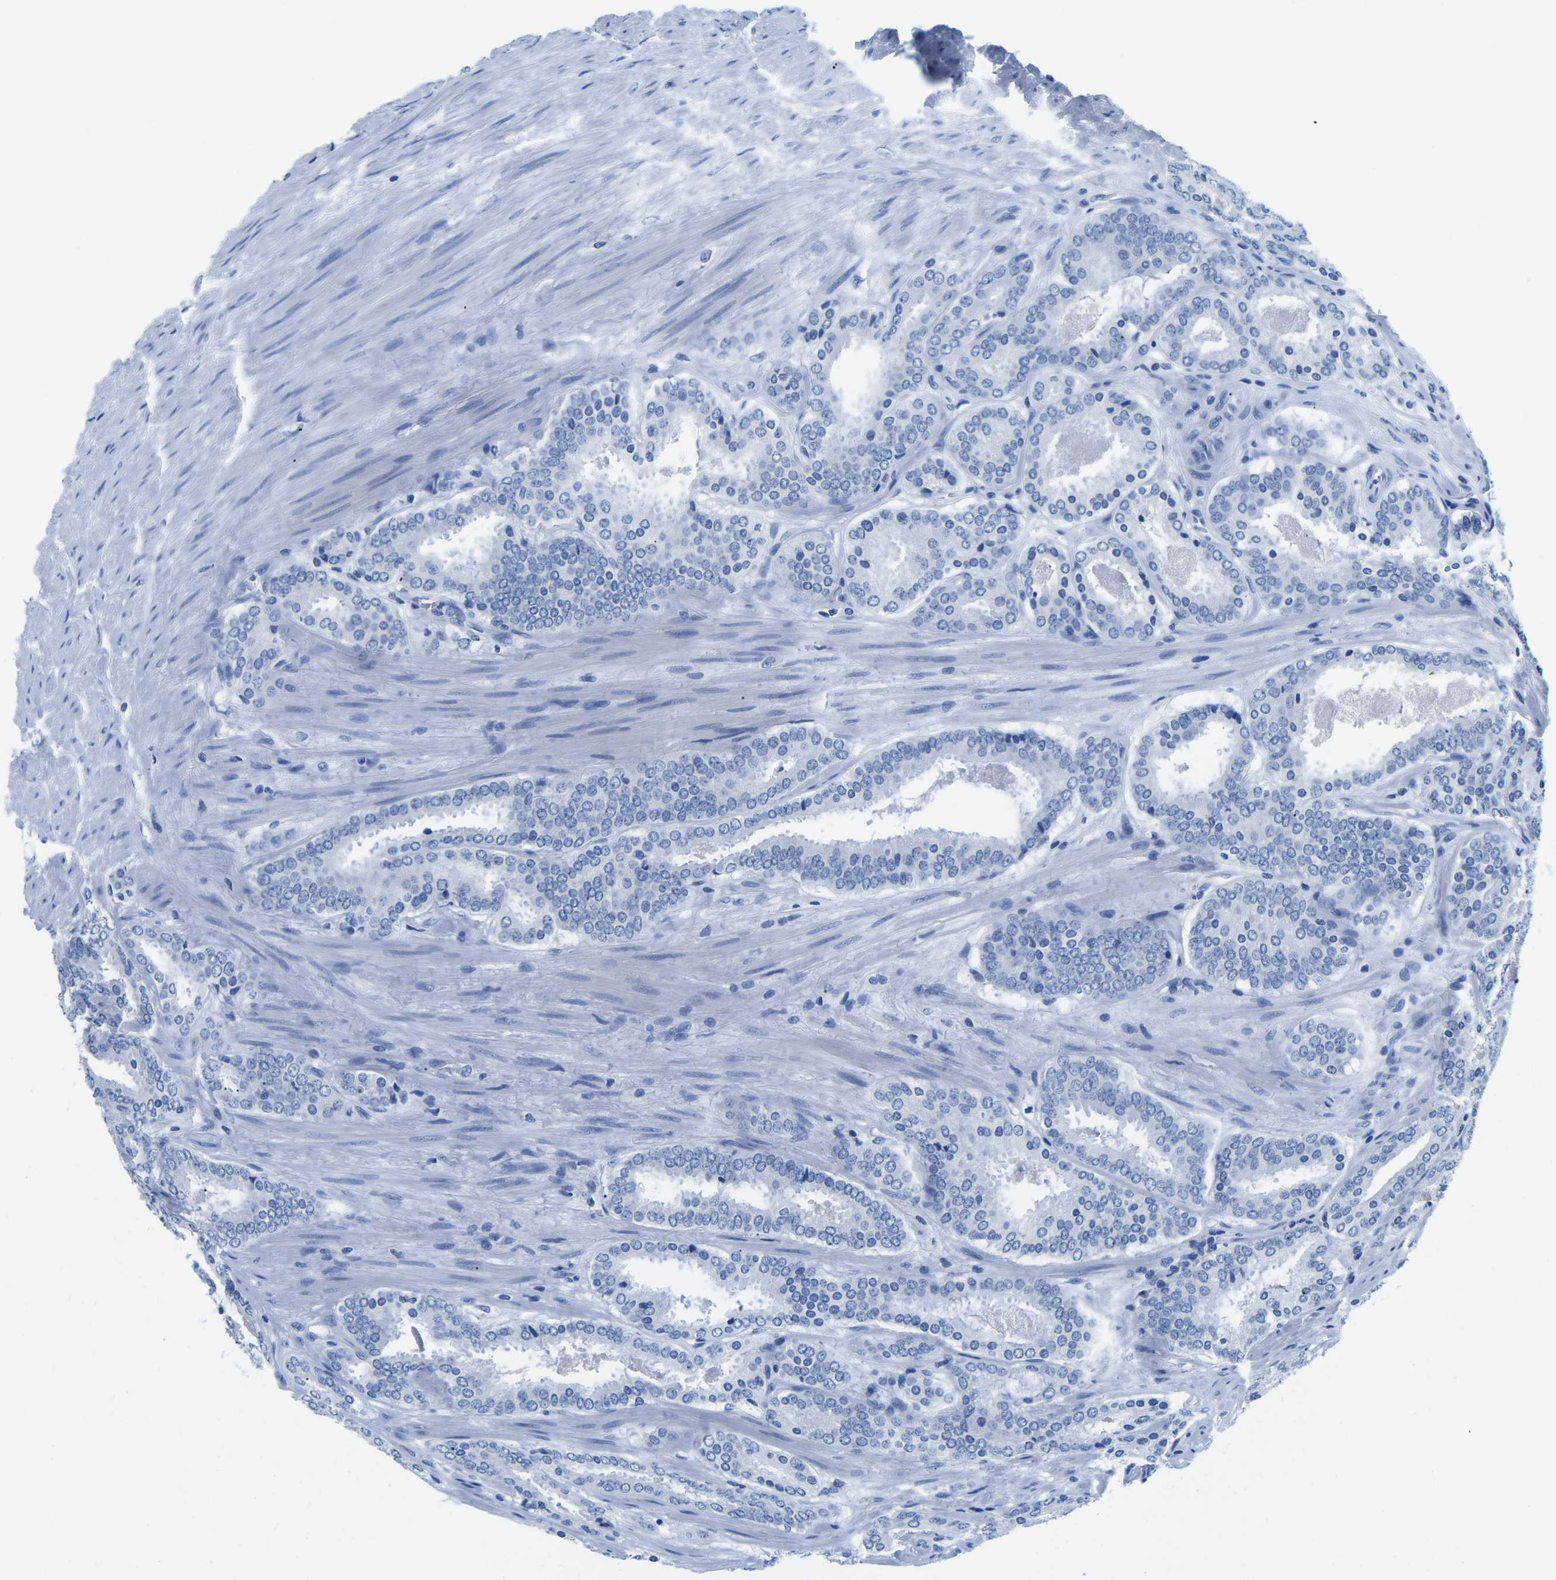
{"staining": {"intensity": "negative", "quantity": "none", "location": "none"}, "tissue": "prostate cancer", "cell_type": "Tumor cells", "image_type": "cancer", "snomed": [{"axis": "morphology", "description": "Adenocarcinoma, Low grade"}, {"axis": "topography", "description": "Prostate"}], "caption": "Immunohistochemistry photomicrograph of human adenocarcinoma (low-grade) (prostate) stained for a protein (brown), which demonstrates no expression in tumor cells.", "gene": "CYP1A2", "patient": {"sex": "male", "age": 69}}